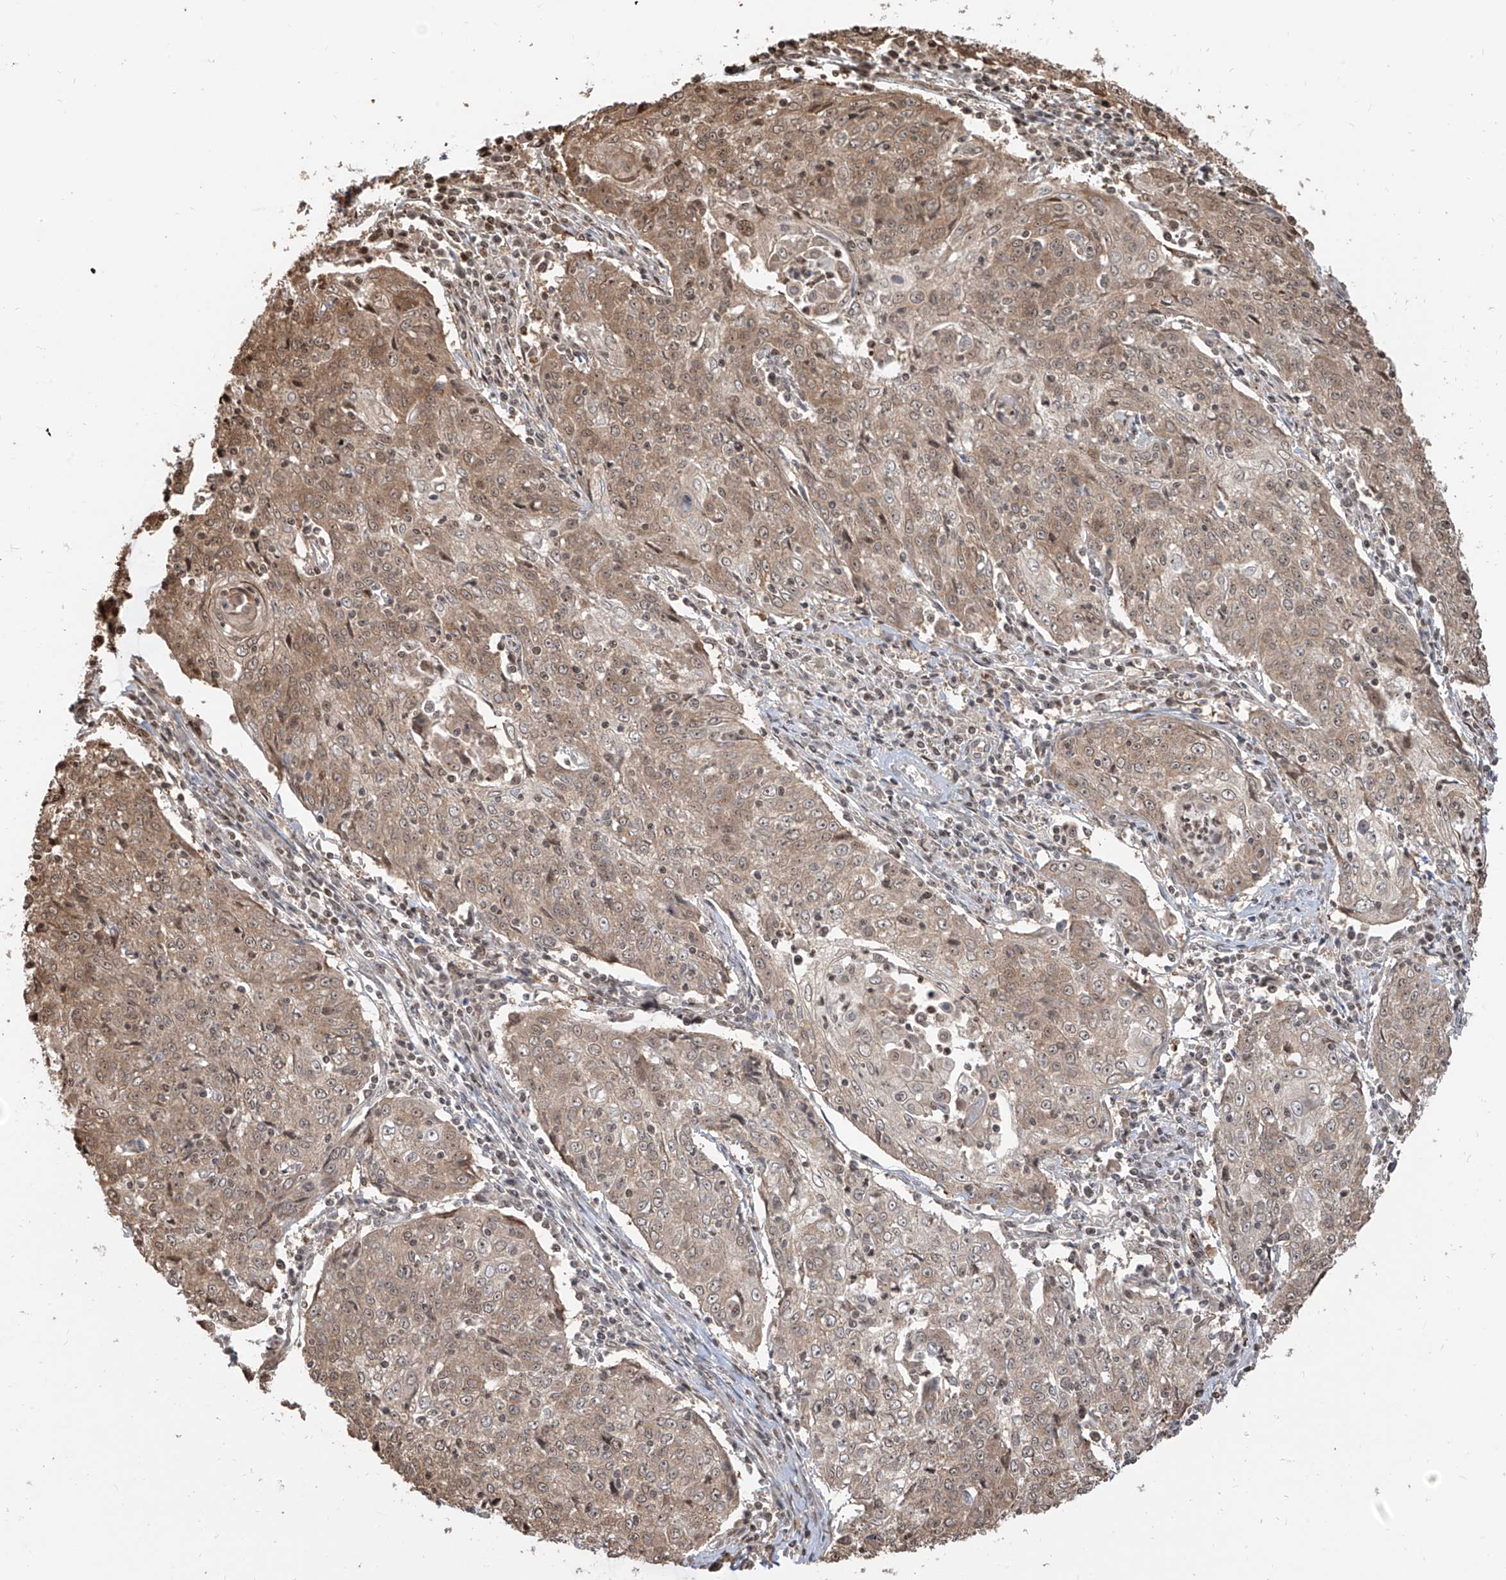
{"staining": {"intensity": "weak", "quantity": ">75%", "location": "cytoplasmic/membranous,nuclear"}, "tissue": "cervical cancer", "cell_type": "Tumor cells", "image_type": "cancer", "snomed": [{"axis": "morphology", "description": "Squamous cell carcinoma, NOS"}, {"axis": "topography", "description": "Cervix"}], "caption": "Cervical cancer (squamous cell carcinoma) stained with a protein marker displays weak staining in tumor cells.", "gene": "VMP1", "patient": {"sex": "female", "age": 48}}